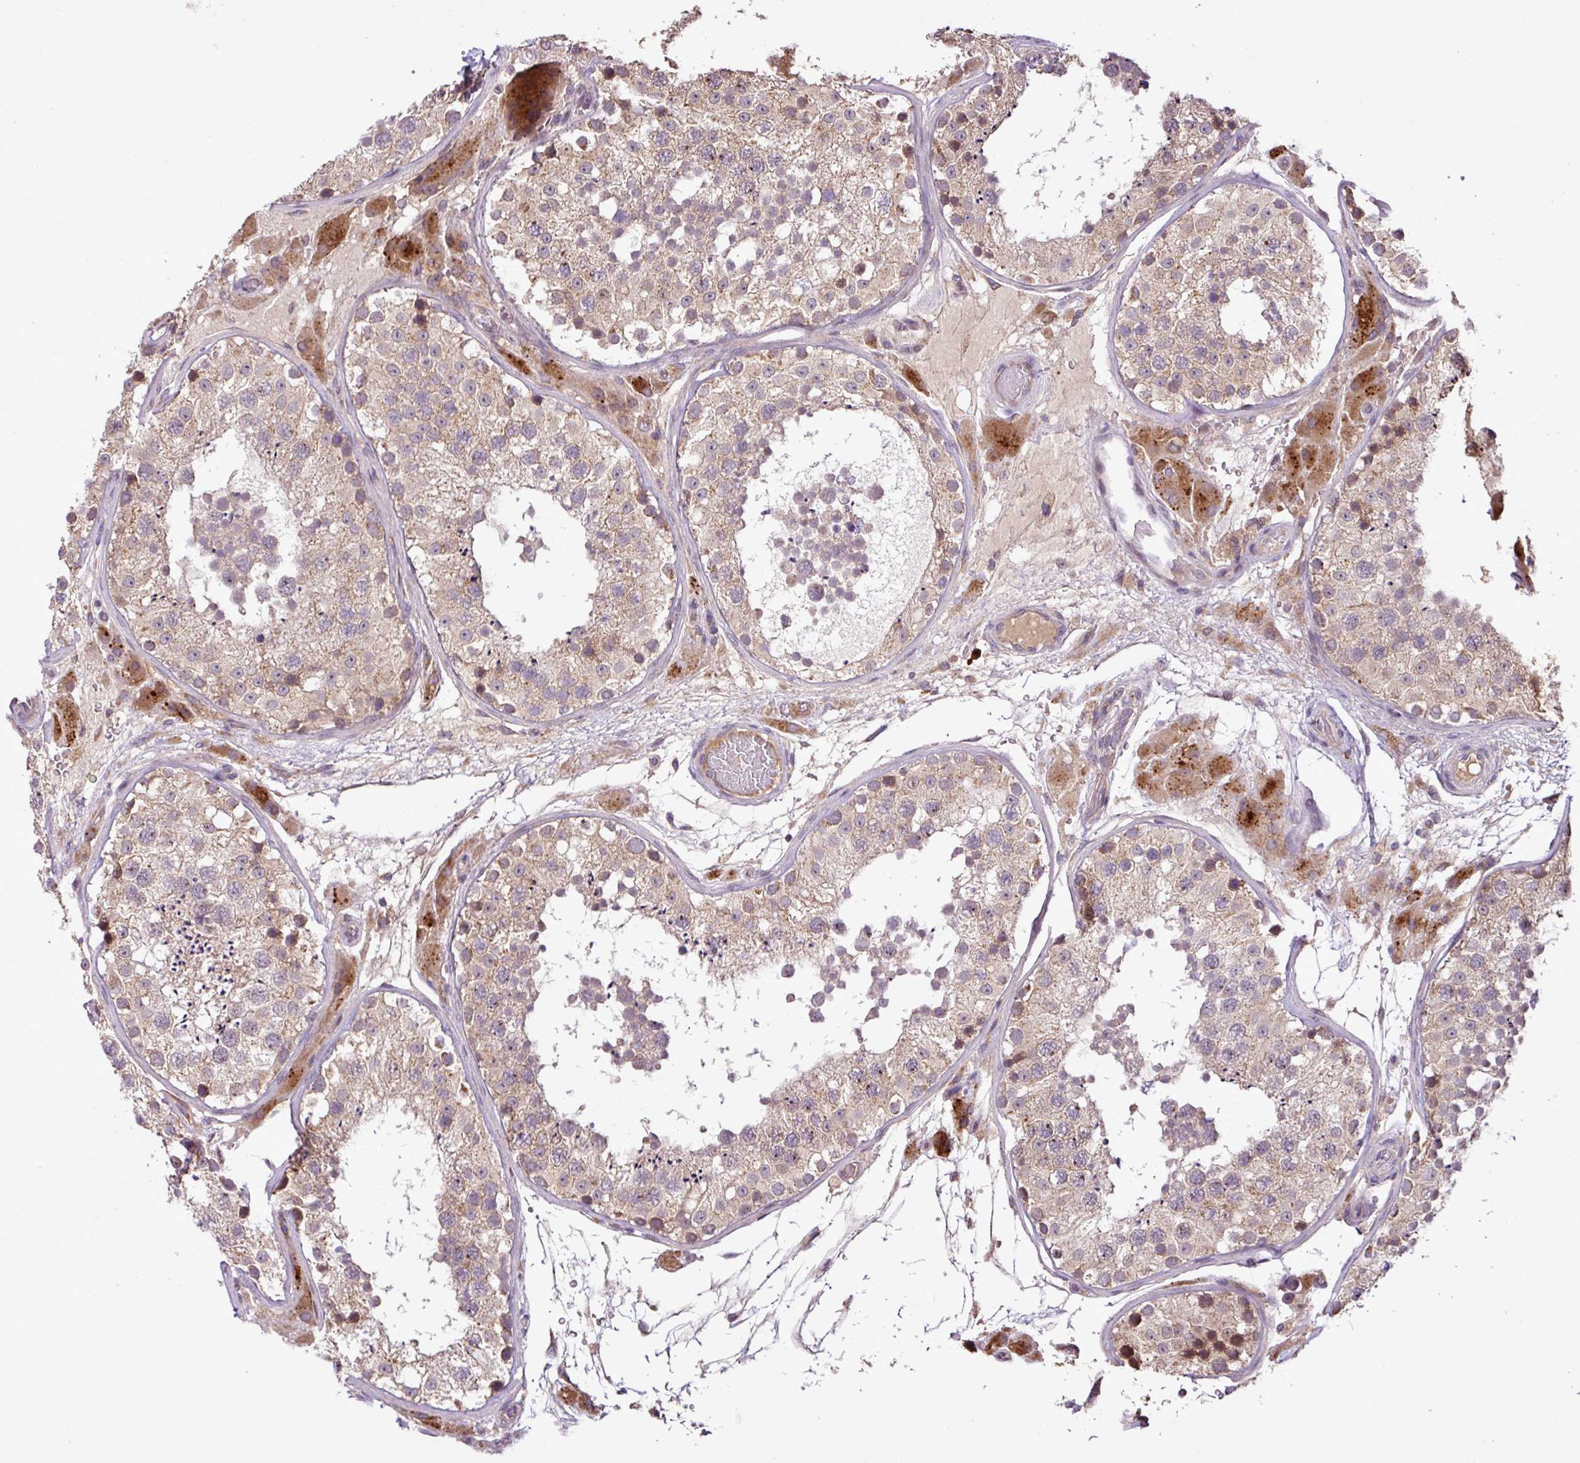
{"staining": {"intensity": "weak", "quantity": ">75%", "location": "cytoplasmic/membranous"}, "tissue": "testis", "cell_type": "Cells in seminiferous ducts", "image_type": "normal", "snomed": [{"axis": "morphology", "description": "Normal tissue, NOS"}, {"axis": "topography", "description": "Testis"}], "caption": "Benign testis reveals weak cytoplasmic/membranous staining in about >75% of cells in seminiferous ducts, visualized by immunohistochemistry.", "gene": "XIAP", "patient": {"sex": "male", "age": 26}}